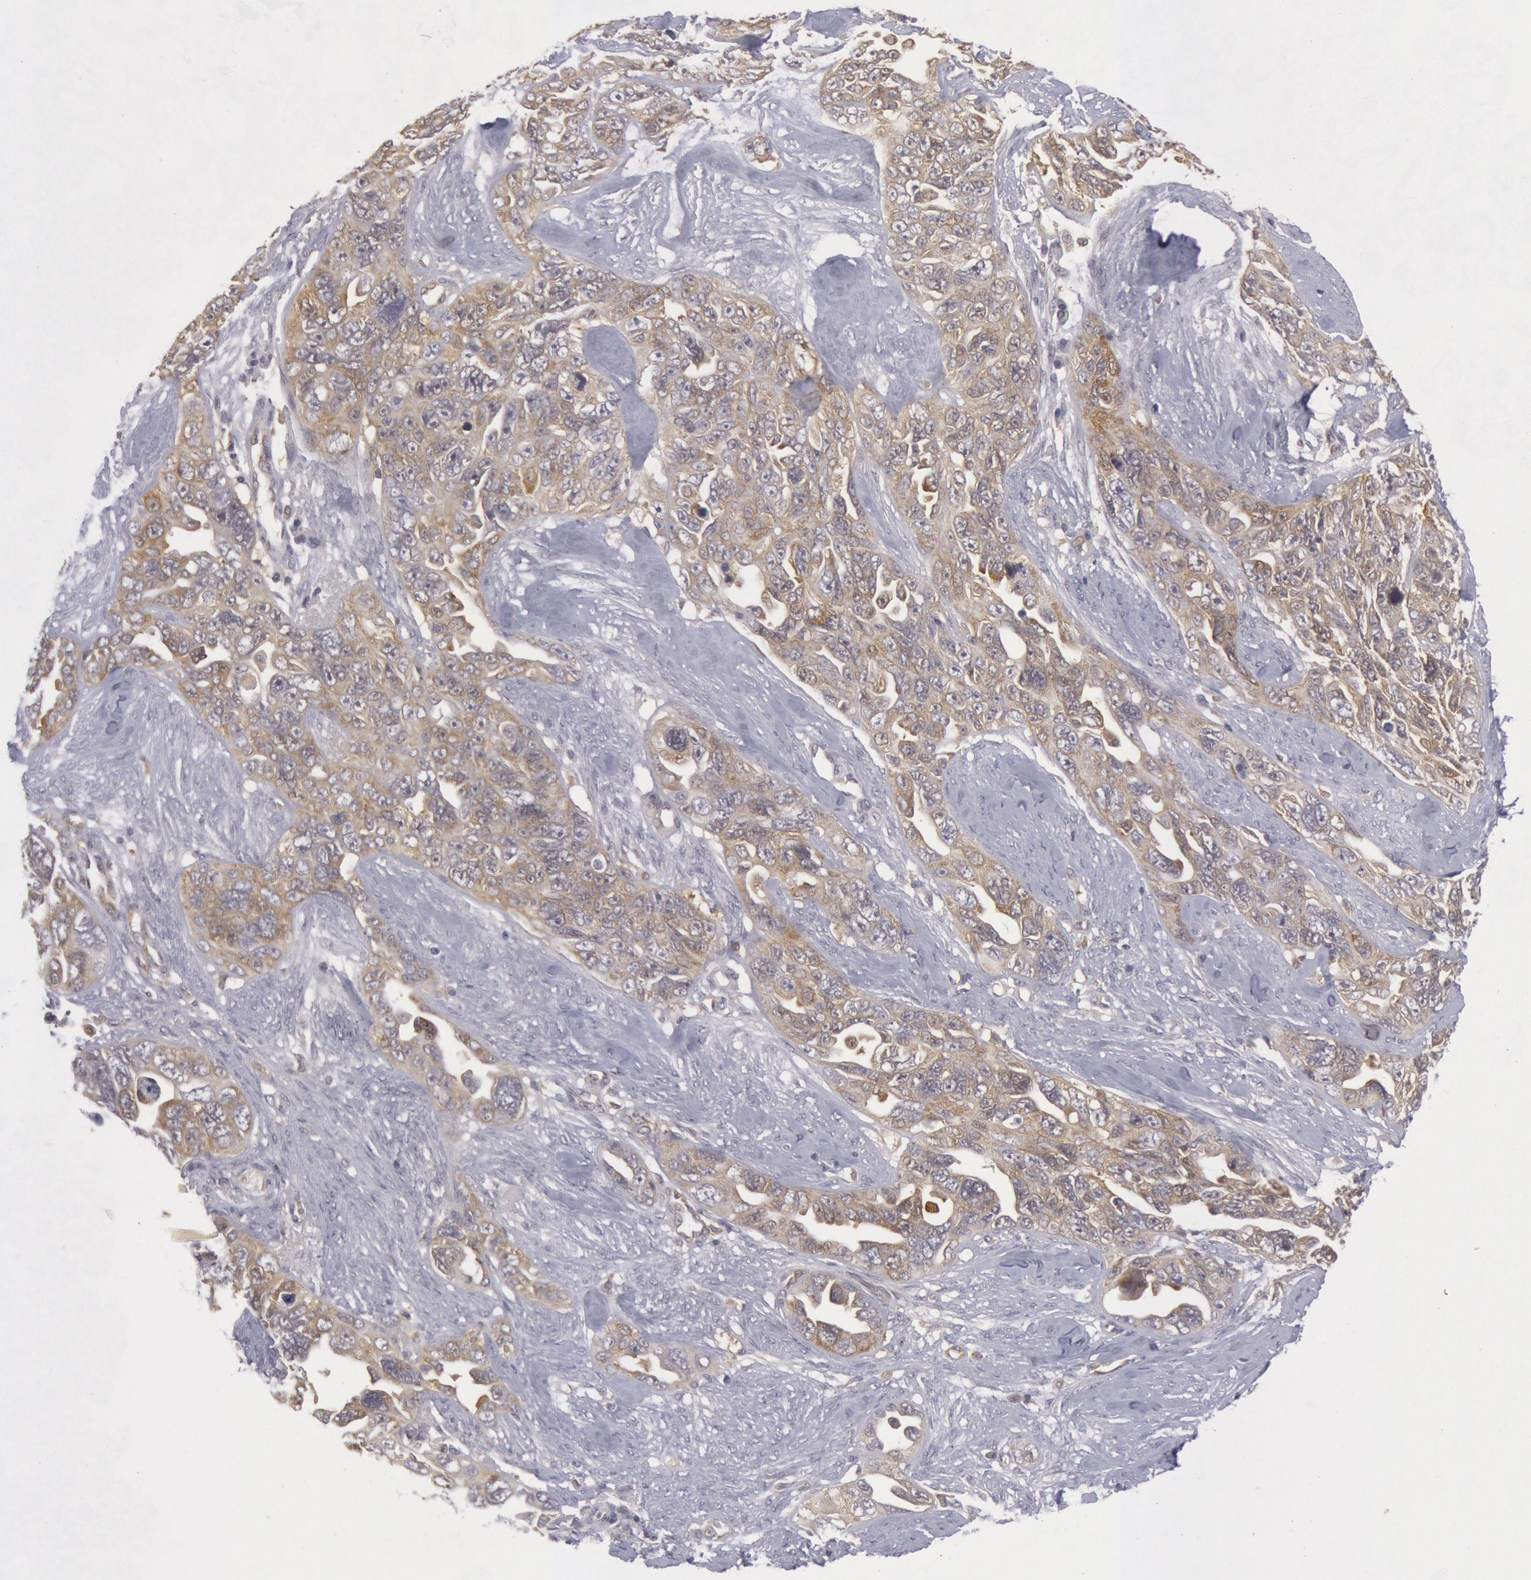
{"staining": {"intensity": "weak", "quantity": ">75%", "location": "cytoplasmic/membranous"}, "tissue": "ovarian cancer", "cell_type": "Tumor cells", "image_type": "cancer", "snomed": [{"axis": "morphology", "description": "Cystadenocarcinoma, serous, NOS"}, {"axis": "topography", "description": "Ovary"}], "caption": "Immunohistochemical staining of ovarian serous cystadenocarcinoma demonstrates low levels of weak cytoplasmic/membranous protein staining in about >75% of tumor cells.", "gene": "IKBKB", "patient": {"sex": "female", "age": 63}}